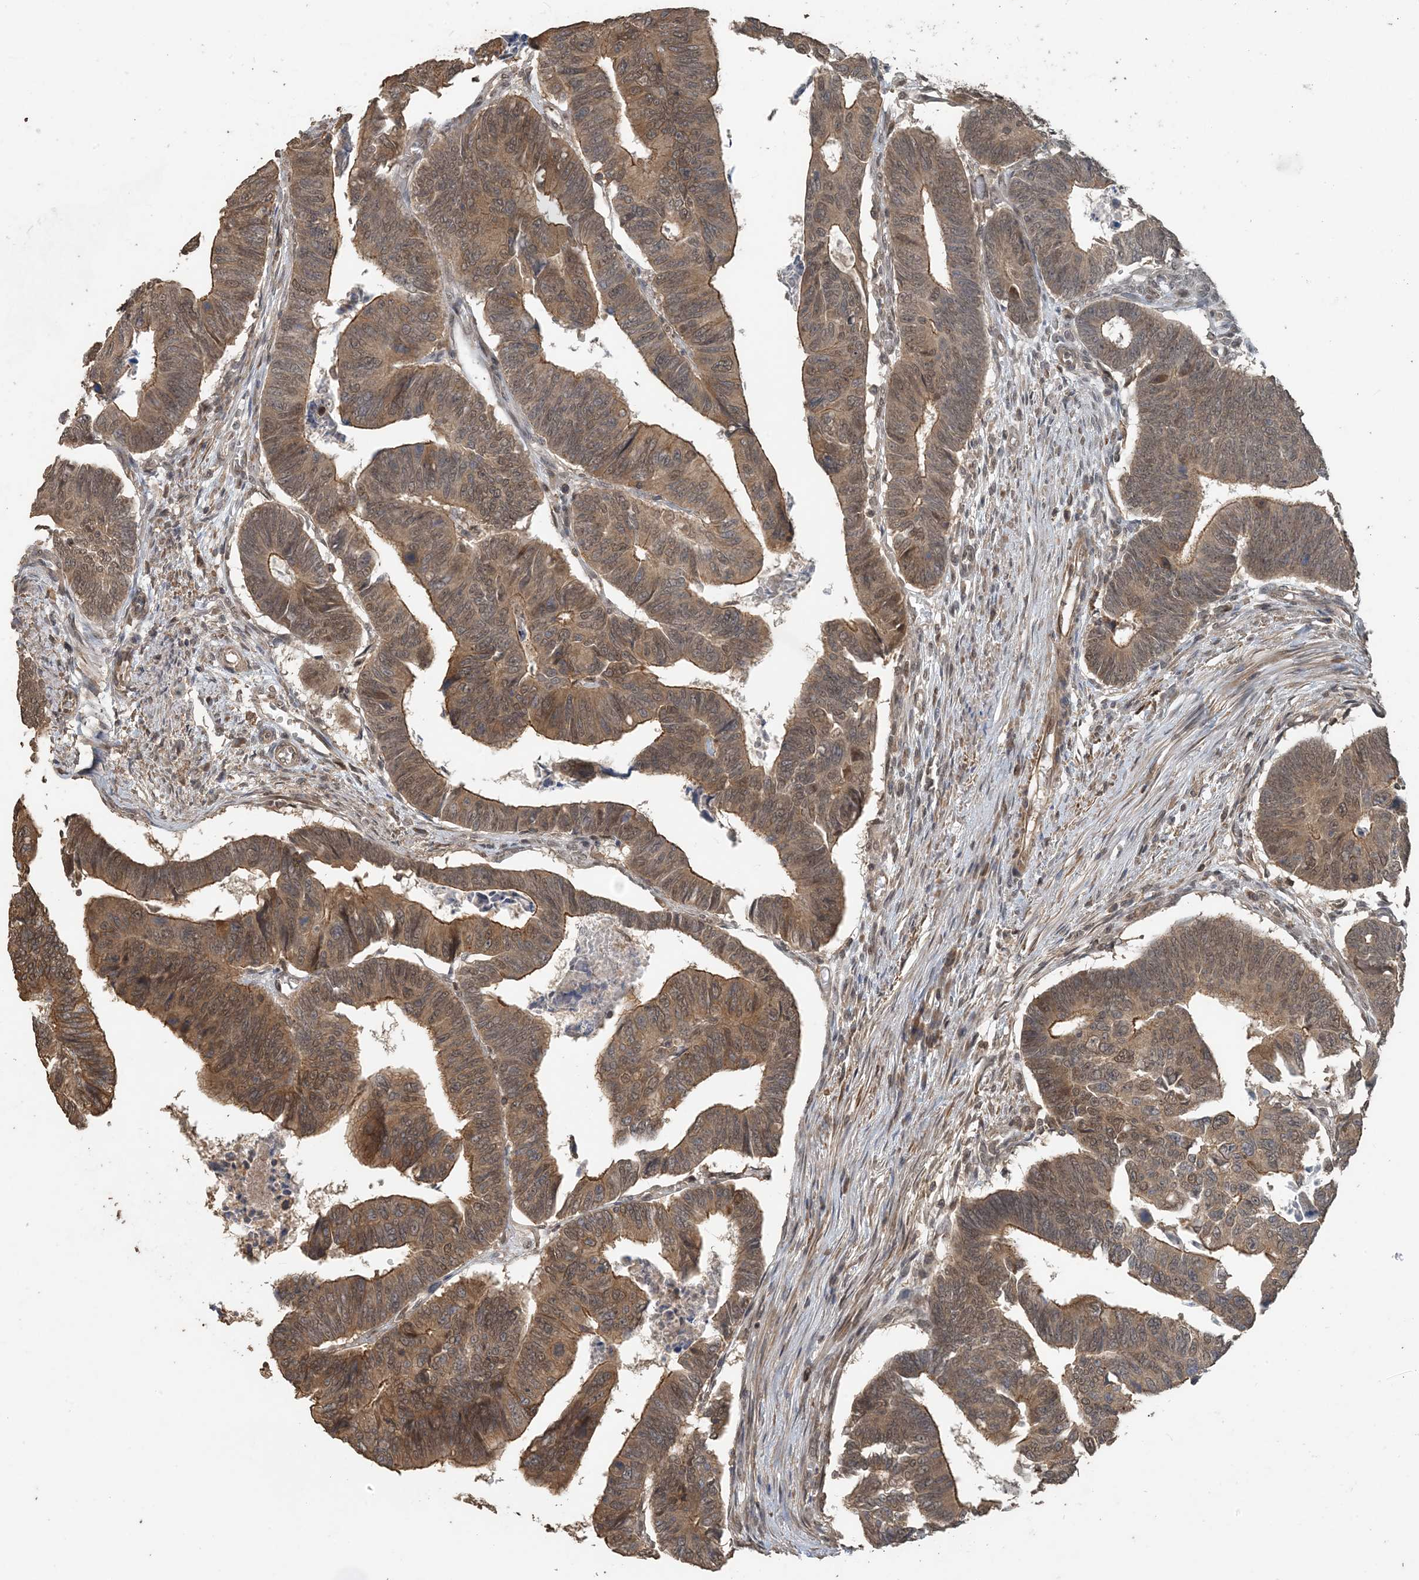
{"staining": {"intensity": "moderate", "quantity": ">75%", "location": "cytoplasmic/membranous,nuclear"}, "tissue": "colorectal cancer", "cell_type": "Tumor cells", "image_type": "cancer", "snomed": [{"axis": "morphology", "description": "Adenocarcinoma, NOS"}, {"axis": "topography", "description": "Rectum"}], "caption": "Human colorectal adenocarcinoma stained with a protein marker demonstrates moderate staining in tumor cells.", "gene": "ZC3H12A", "patient": {"sex": "female", "age": 65}}